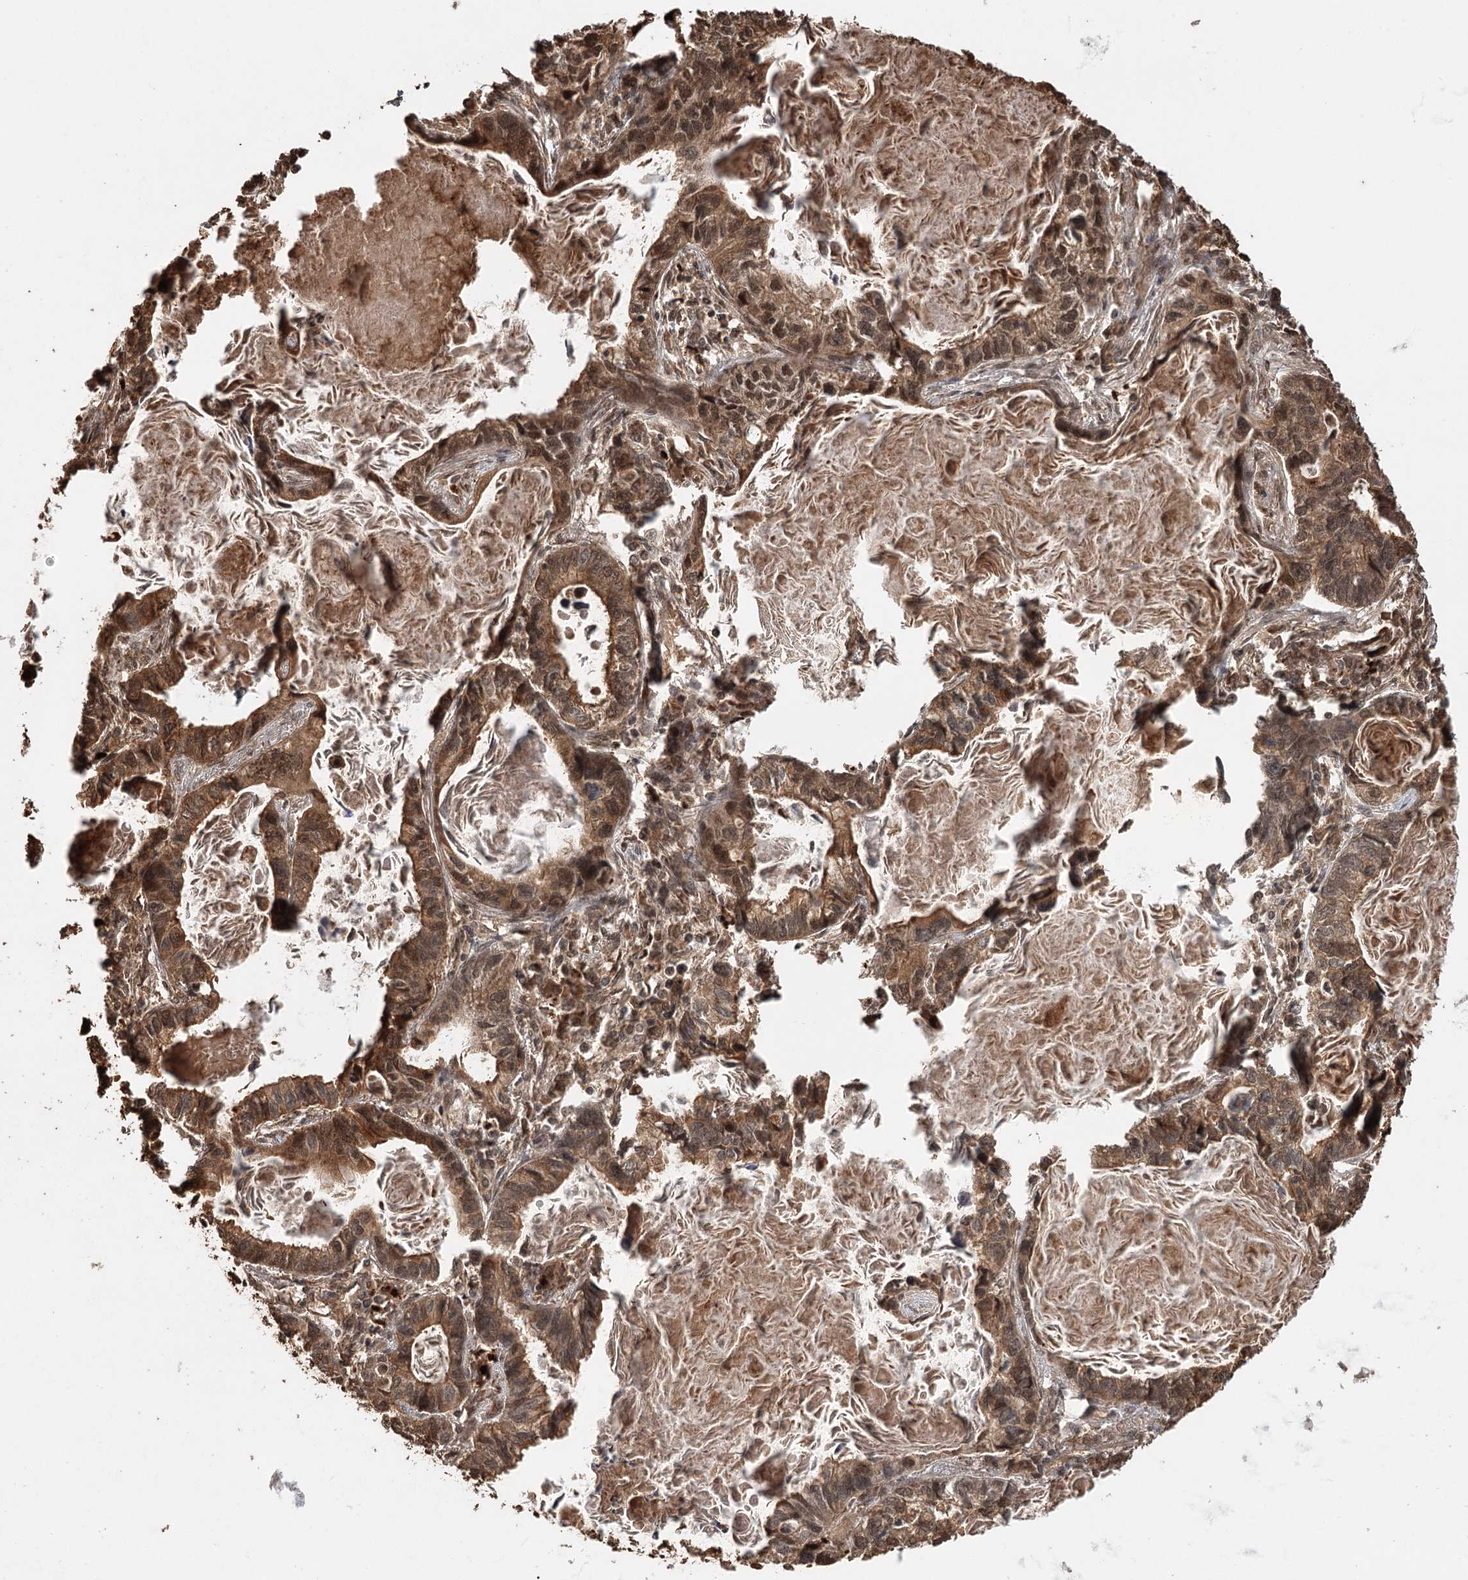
{"staining": {"intensity": "moderate", "quantity": ">75%", "location": "cytoplasmic/membranous,nuclear"}, "tissue": "lung cancer", "cell_type": "Tumor cells", "image_type": "cancer", "snomed": [{"axis": "morphology", "description": "Adenocarcinoma, NOS"}, {"axis": "topography", "description": "Lung"}], "caption": "About >75% of tumor cells in human adenocarcinoma (lung) exhibit moderate cytoplasmic/membranous and nuclear protein positivity as visualized by brown immunohistochemical staining.", "gene": "N6AMT1", "patient": {"sex": "male", "age": 67}}